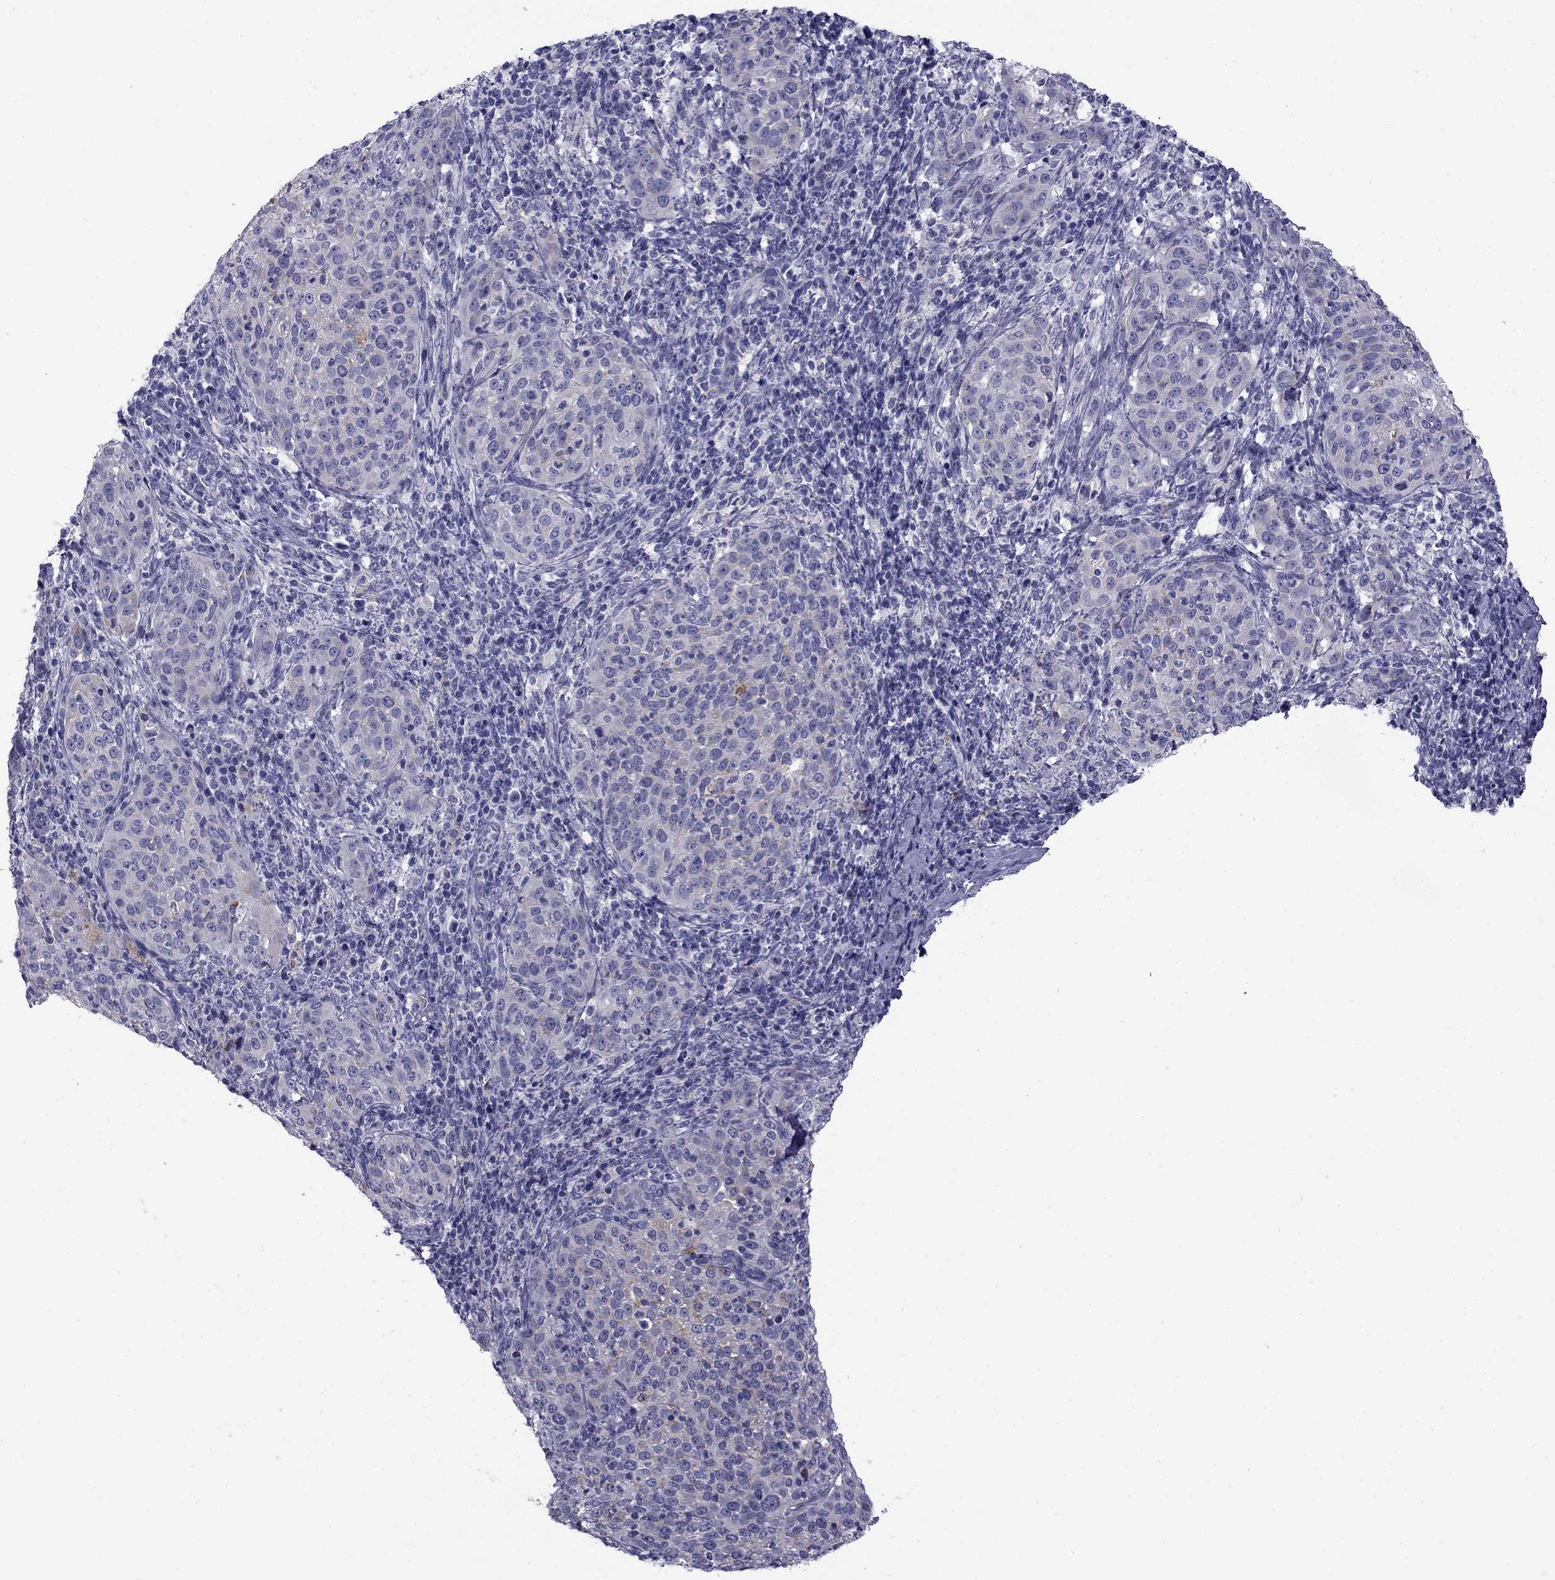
{"staining": {"intensity": "weak", "quantity": "<25%", "location": "cytoplasmic/membranous"}, "tissue": "cervical cancer", "cell_type": "Tumor cells", "image_type": "cancer", "snomed": [{"axis": "morphology", "description": "Squamous cell carcinoma, NOS"}, {"axis": "topography", "description": "Cervix"}], "caption": "Cervical cancer (squamous cell carcinoma) stained for a protein using IHC reveals no staining tumor cells.", "gene": "CLPSL2", "patient": {"sex": "female", "age": 51}}